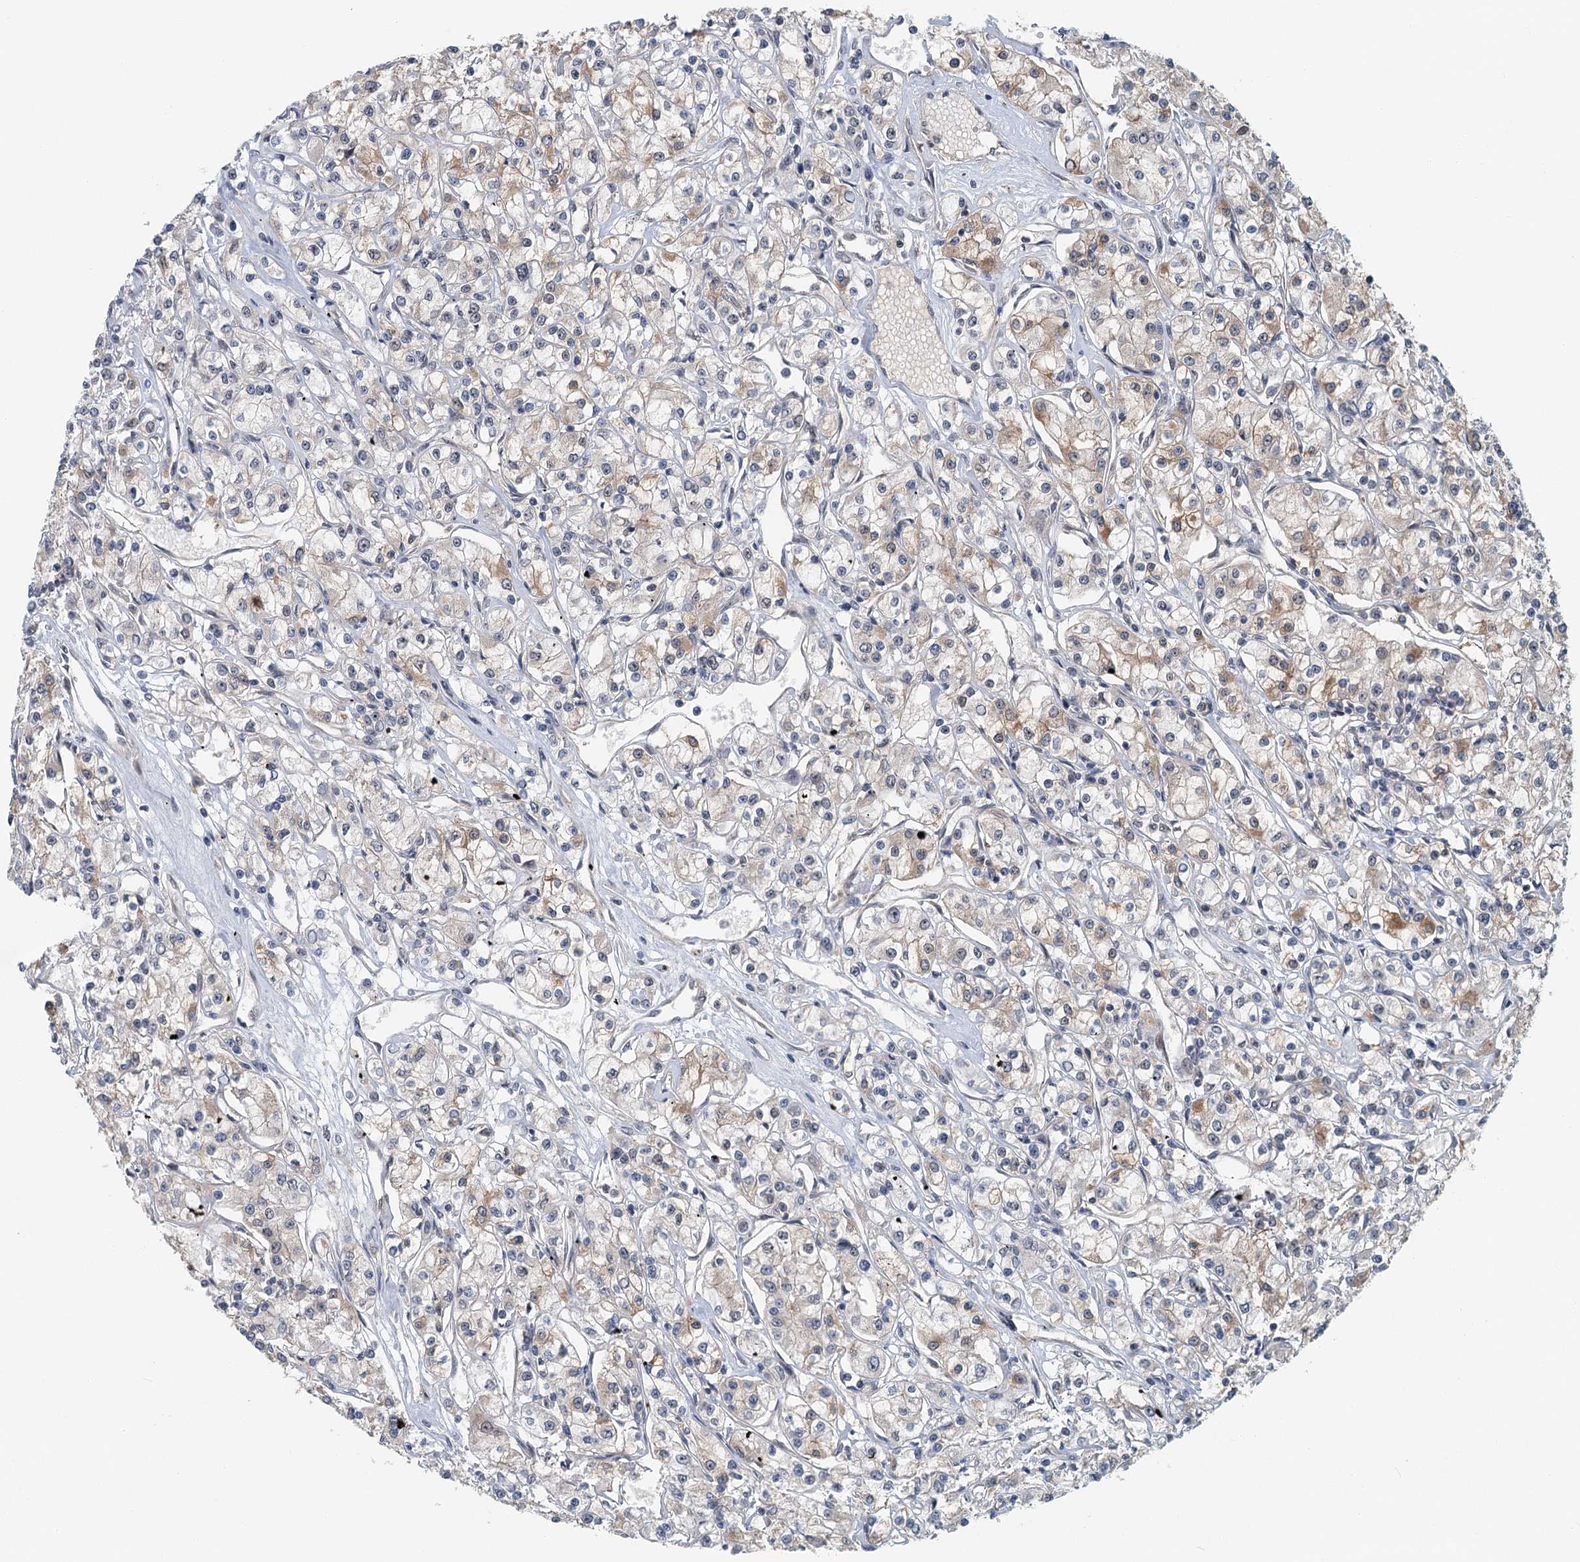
{"staining": {"intensity": "weak", "quantity": "25%-75%", "location": "cytoplasmic/membranous"}, "tissue": "renal cancer", "cell_type": "Tumor cells", "image_type": "cancer", "snomed": [{"axis": "morphology", "description": "Adenocarcinoma, NOS"}, {"axis": "topography", "description": "Kidney"}], "caption": "Immunohistochemistry (DAB (3,3'-diaminobenzidine)) staining of renal cancer (adenocarcinoma) exhibits weak cytoplasmic/membranous protein staining in approximately 25%-75% of tumor cells.", "gene": "TAS2R42", "patient": {"sex": "female", "age": 59}}